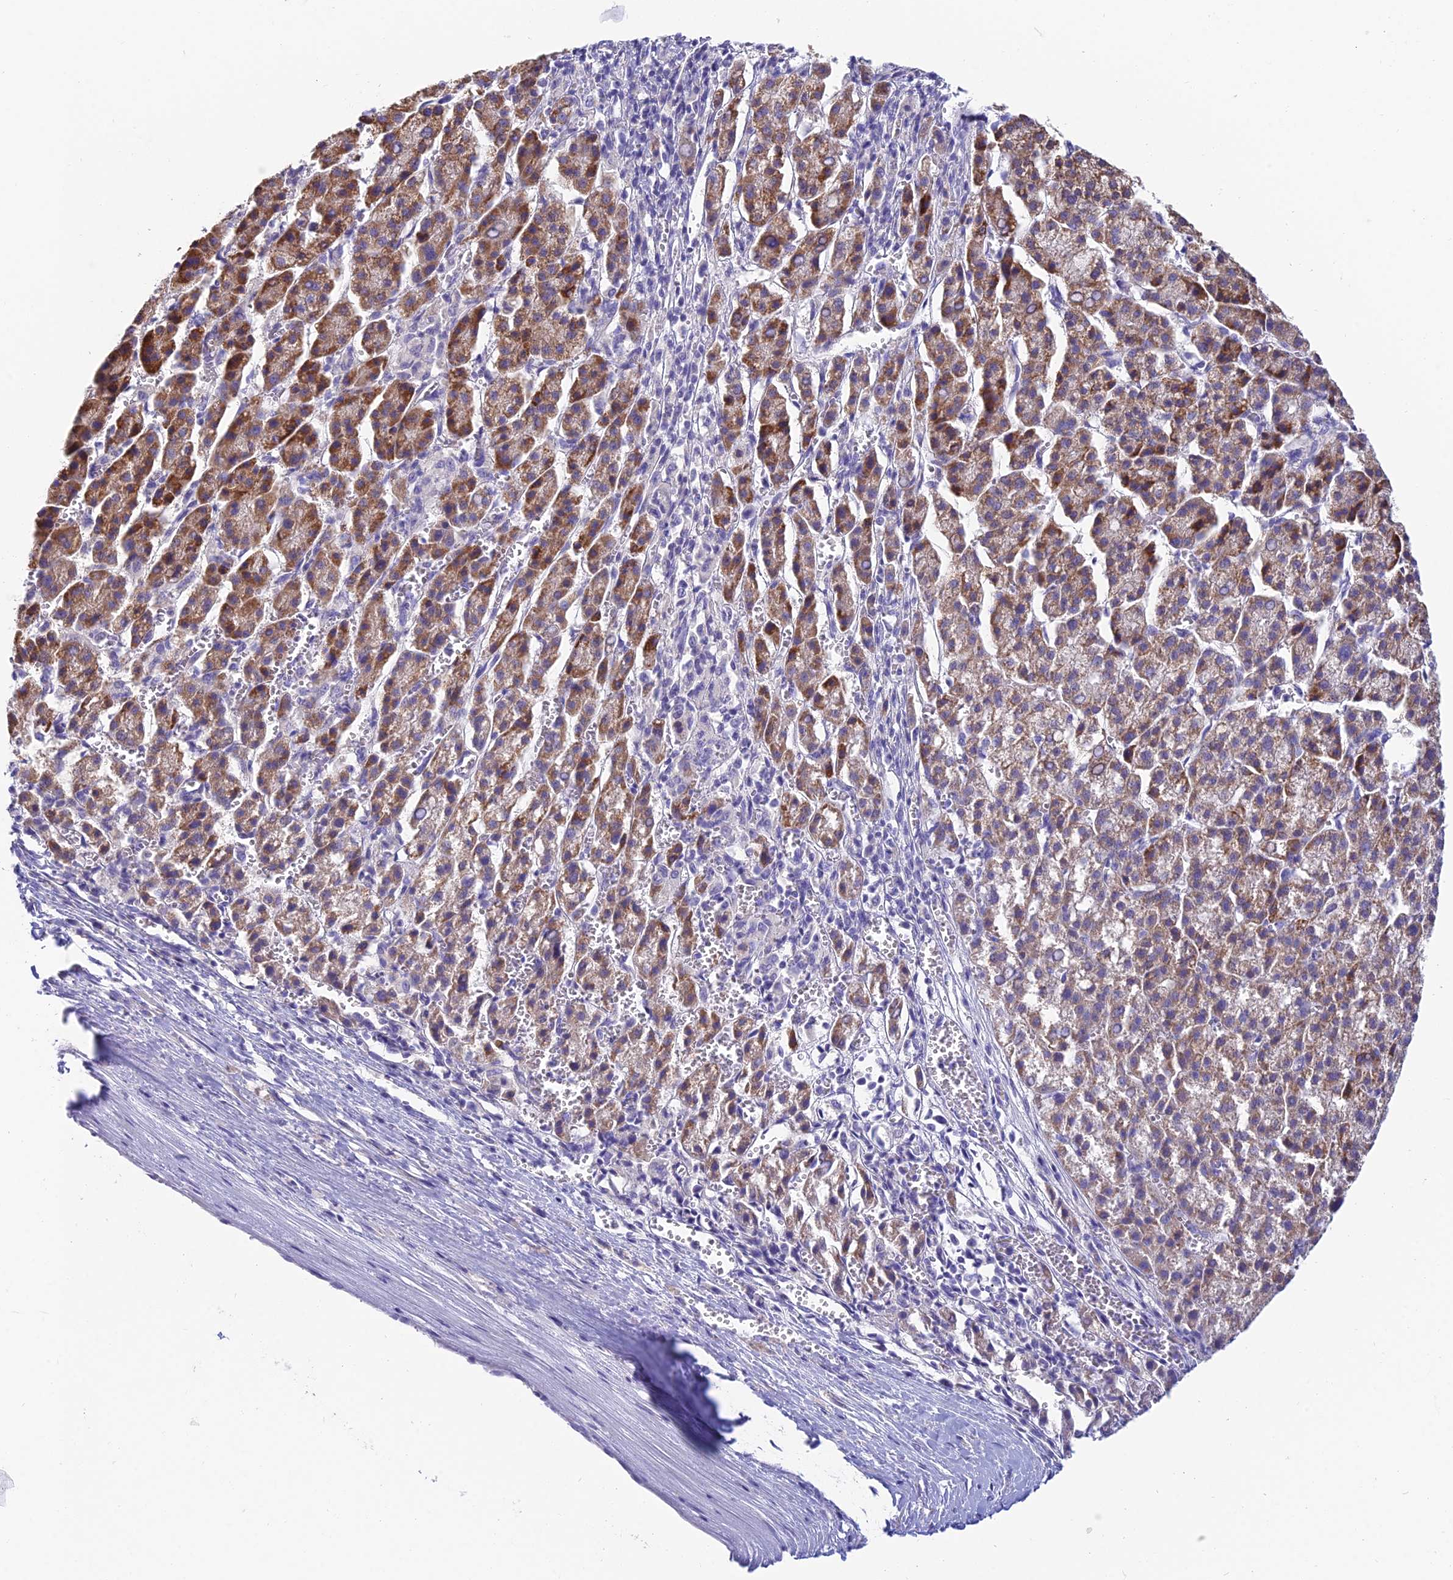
{"staining": {"intensity": "moderate", "quantity": ">75%", "location": "cytoplasmic/membranous"}, "tissue": "liver cancer", "cell_type": "Tumor cells", "image_type": "cancer", "snomed": [{"axis": "morphology", "description": "Carcinoma, Hepatocellular, NOS"}, {"axis": "topography", "description": "Liver"}], "caption": "Protein analysis of liver cancer (hepatocellular carcinoma) tissue demonstrates moderate cytoplasmic/membranous expression in approximately >75% of tumor cells.", "gene": "CFAP206", "patient": {"sex": "female", "age": 58}}